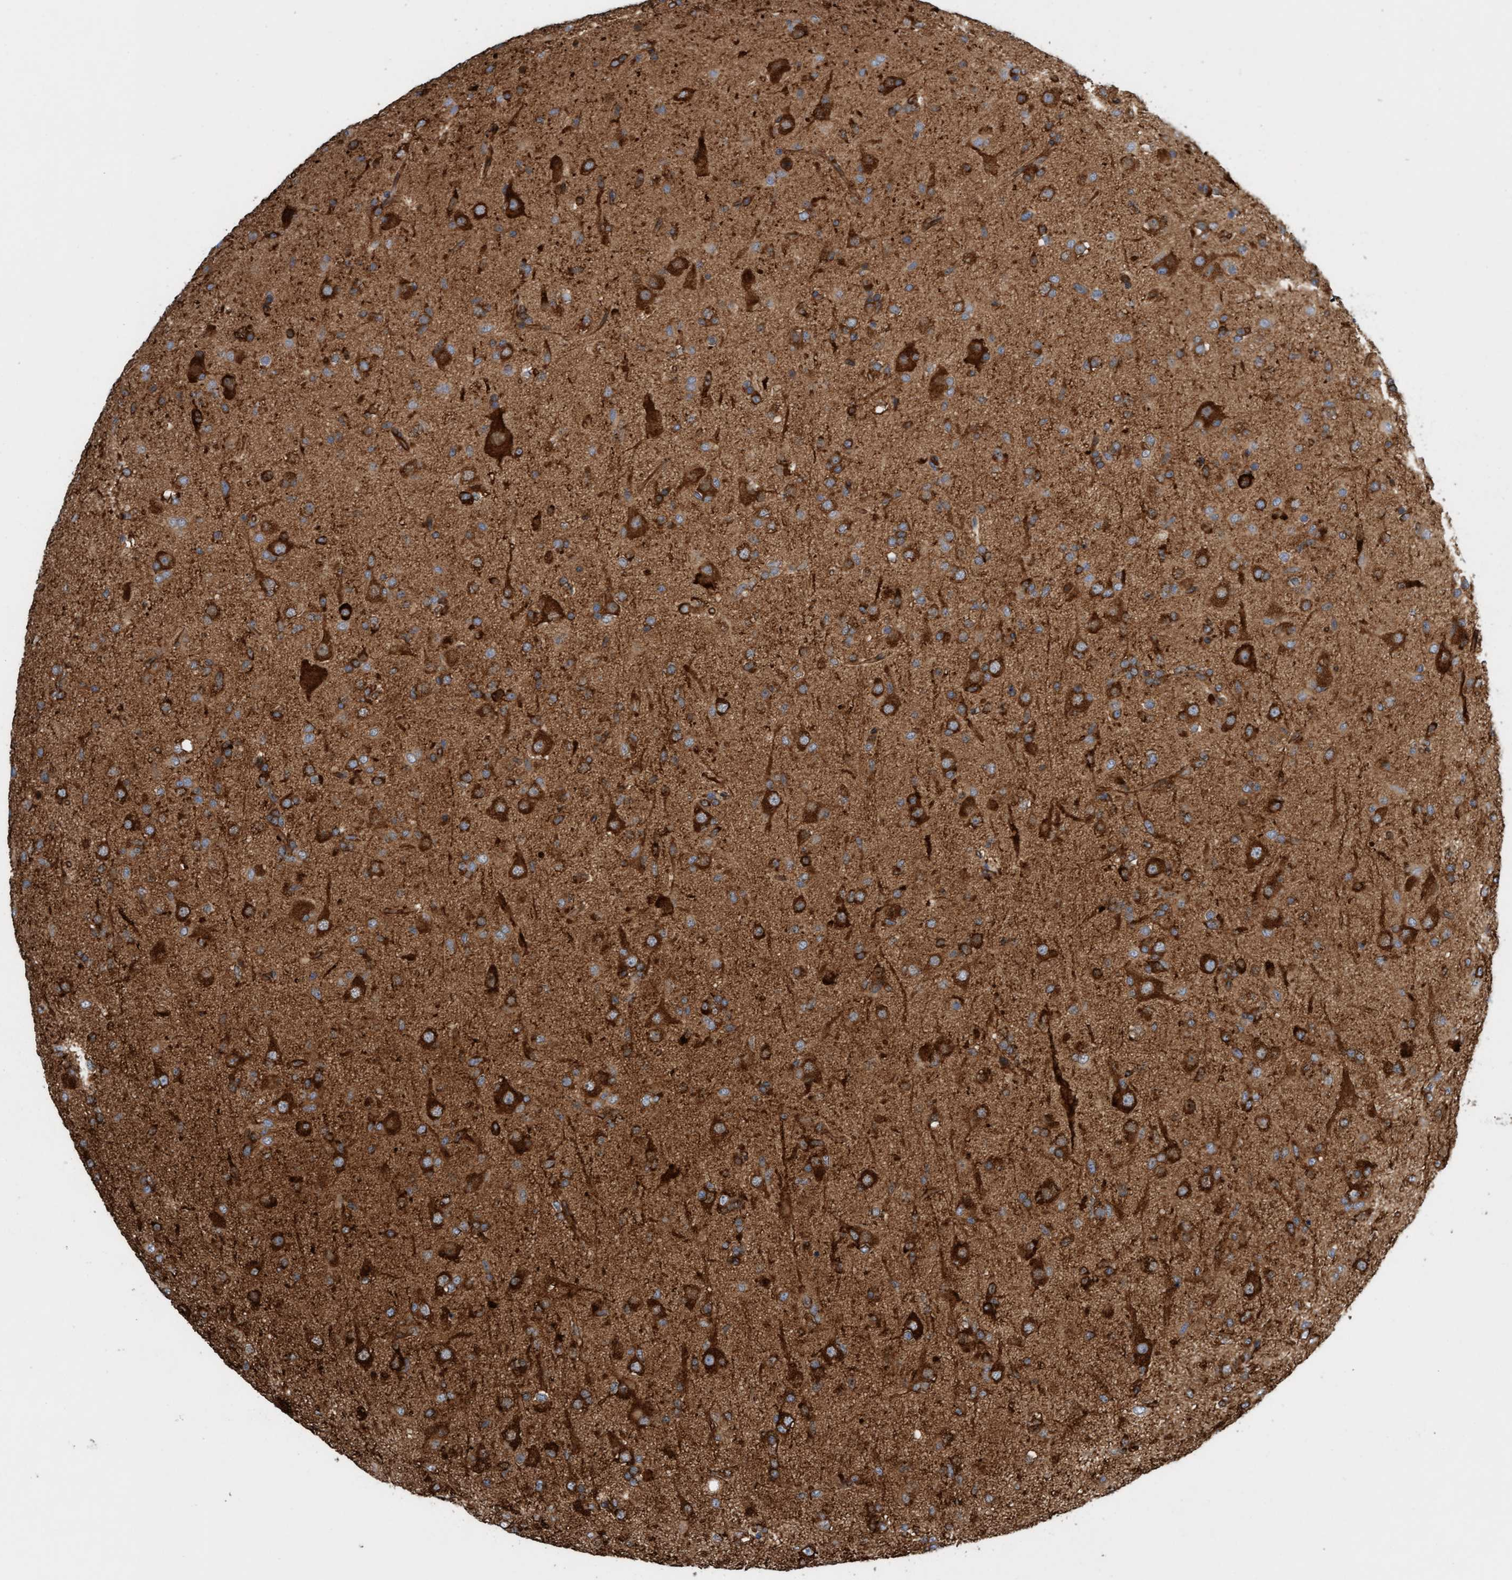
{"staining": {"intensity": "strong", "quantity": ">75%", "location": "cytoplasmic/membranous"}, "tissue": "glioma", "cell_type": "Tumor cells", "image_type": "cancer", "snomed": [{"axis": "morphology", "description": "Glioma, malignant, Low grade"}, {"axis": "topography", "description": "Brain"}], "caption": "This is an image of immunohistochemistry (IHC) staining of glioma, which shows strong expression in the cytoplasmic/membranous of tumor cells.", "gene": "FMNL3", "patient": {"sex": "male", "age": 65}}